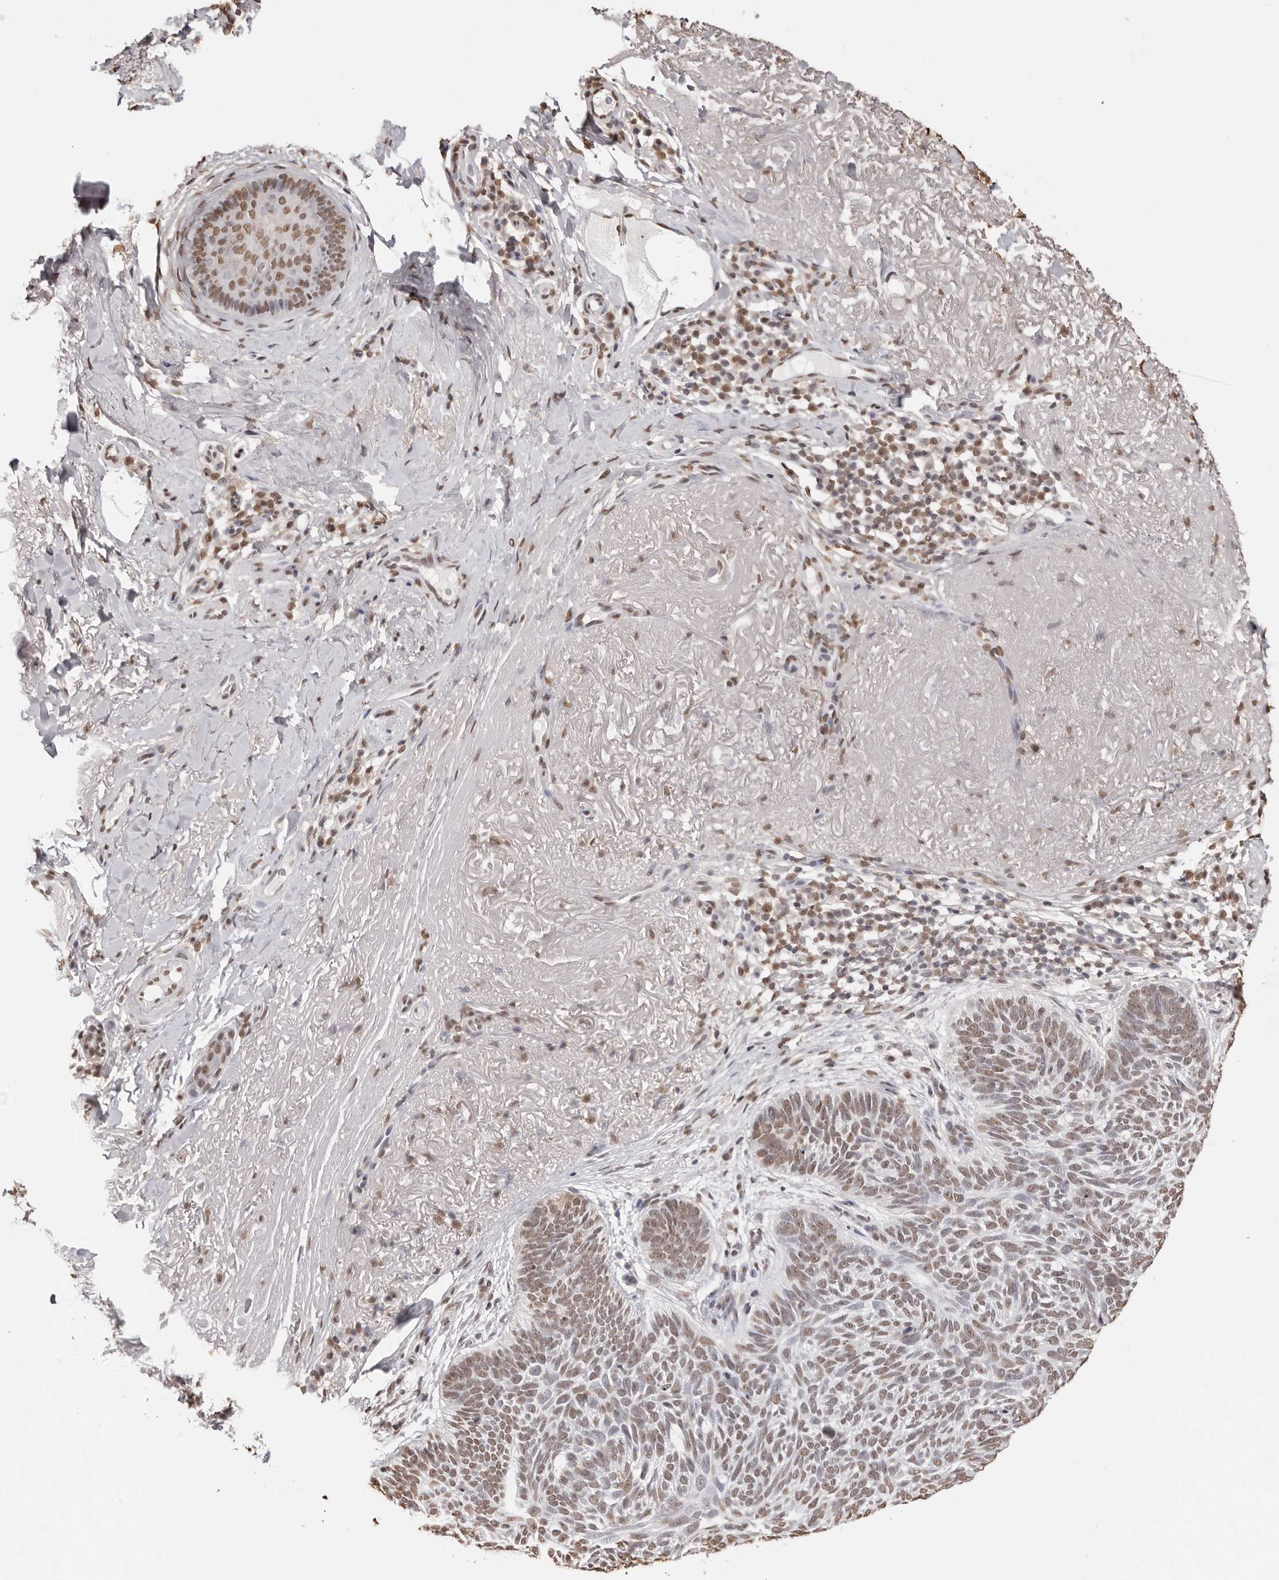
{"staining": {"intensity": "moderate", "quantity": ">75%", "location": "nuclear"}, "tissue": "skin cancer", "cell_type": "Tumor cells", "image_type": "cancer", "snomed": [{"axis": "morphology", "description": "Basal cell carcinoma"}, {"axis": "topography", "description": "Skin"}], "caption": "Protein expression analysis of human basal cell carcinoma (skin) reveals moderate nuclear positivity in approximately >75% of tumor cells.", "gene": "OLIG3", "patient": {"sex": "female", "age": 85}}